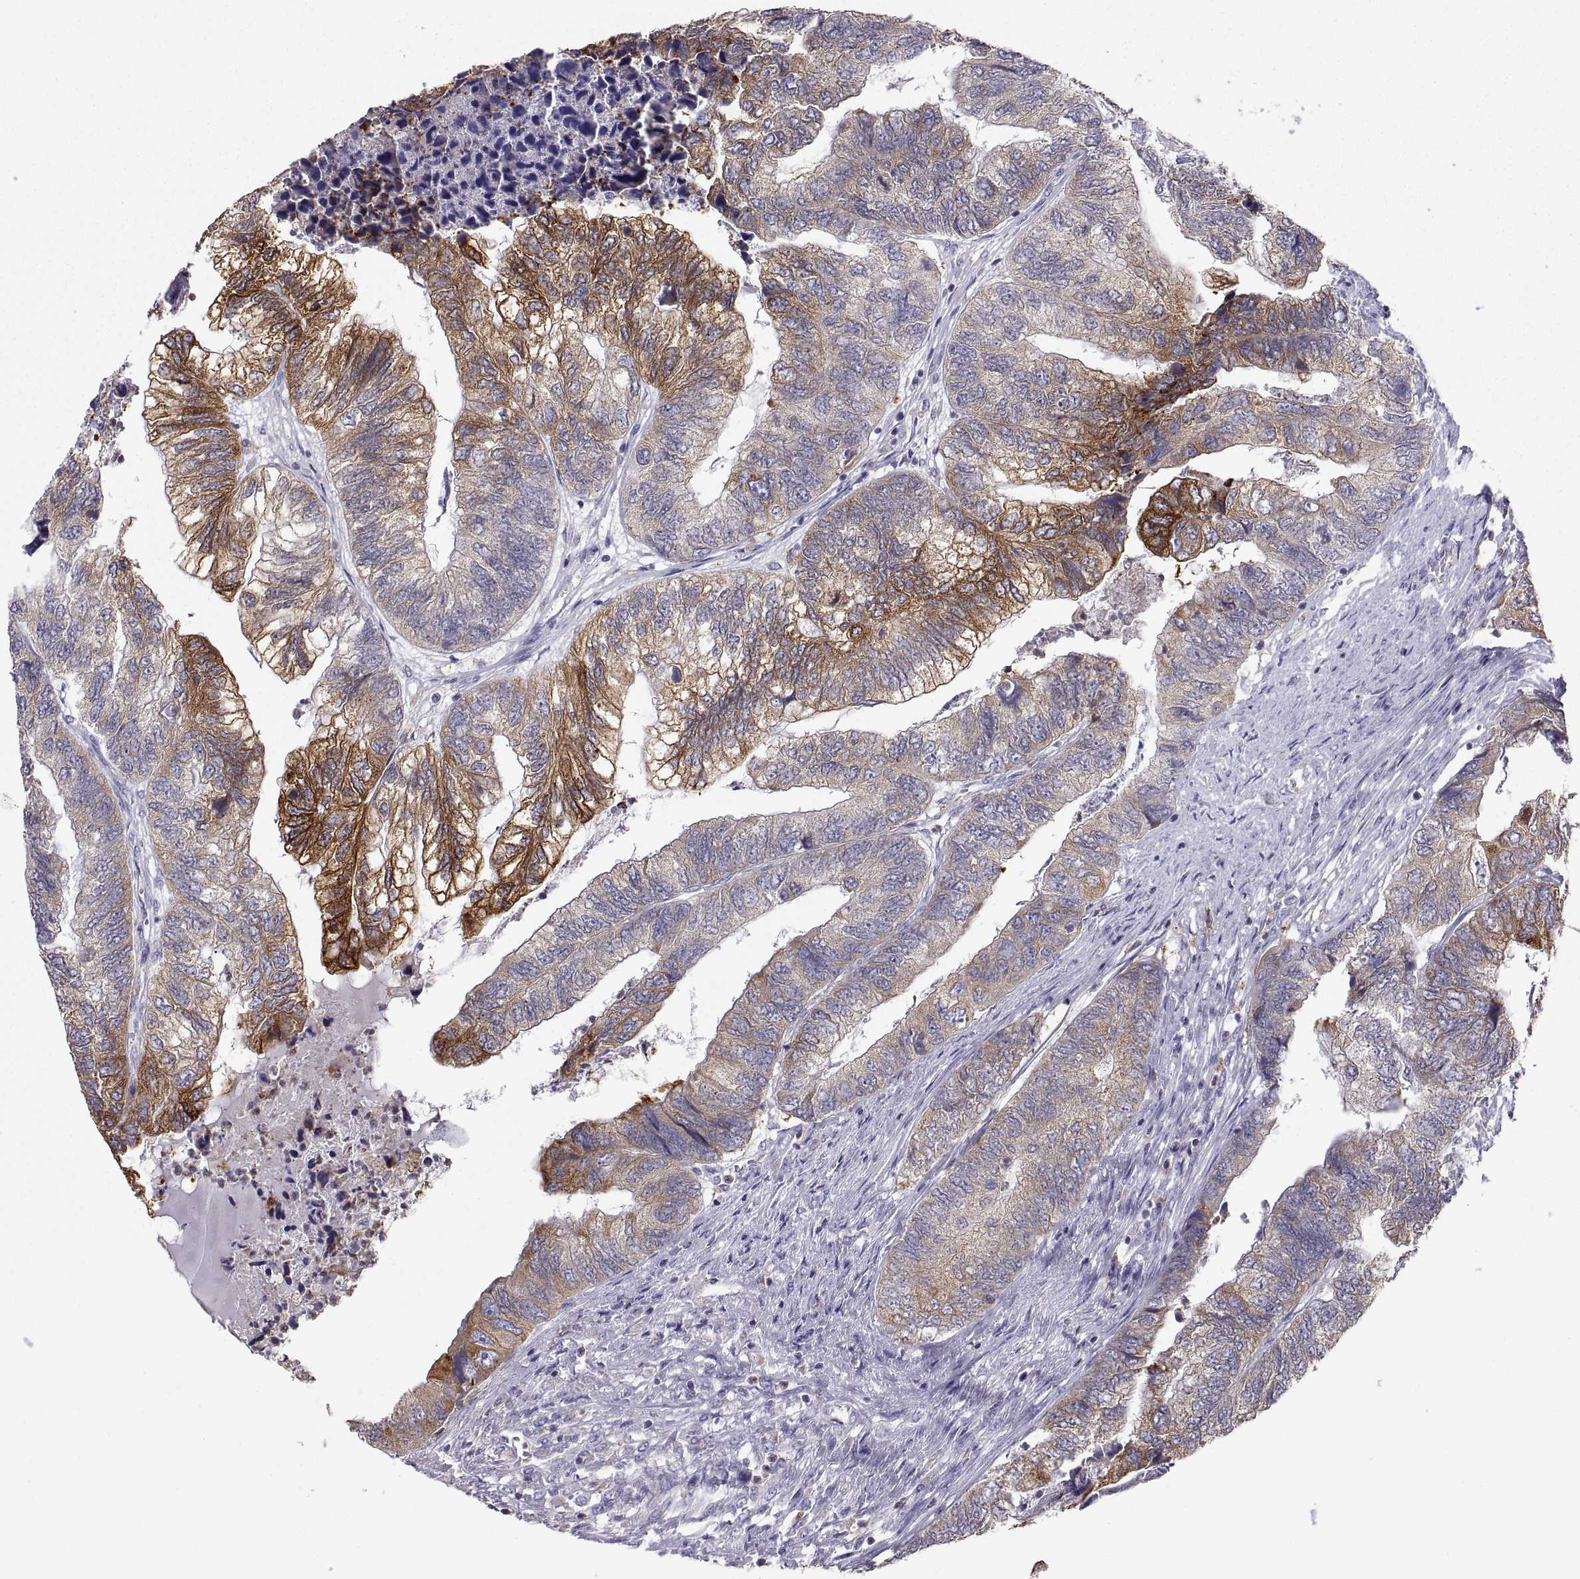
{"staining": {"intensity": "strong", "quantity": "<25%", "location": "cytoplasmic/membranous"}, "tissue": "colorectal cancer", "cell_type": "Tumor cells", "image_type": "cancer", "snomed": [{"axis": "morphology", "description": "Adenocarcinoma, NOS"}, {"axis": "topography", "description": "Colon"}], "caption": "Tumor cells display strong cytoplasmic/membranous staining in approximately <25% of cells in colorectal cancer.", "gene": "ERO1A", "patient": {"sex": "female", "age": 67}}